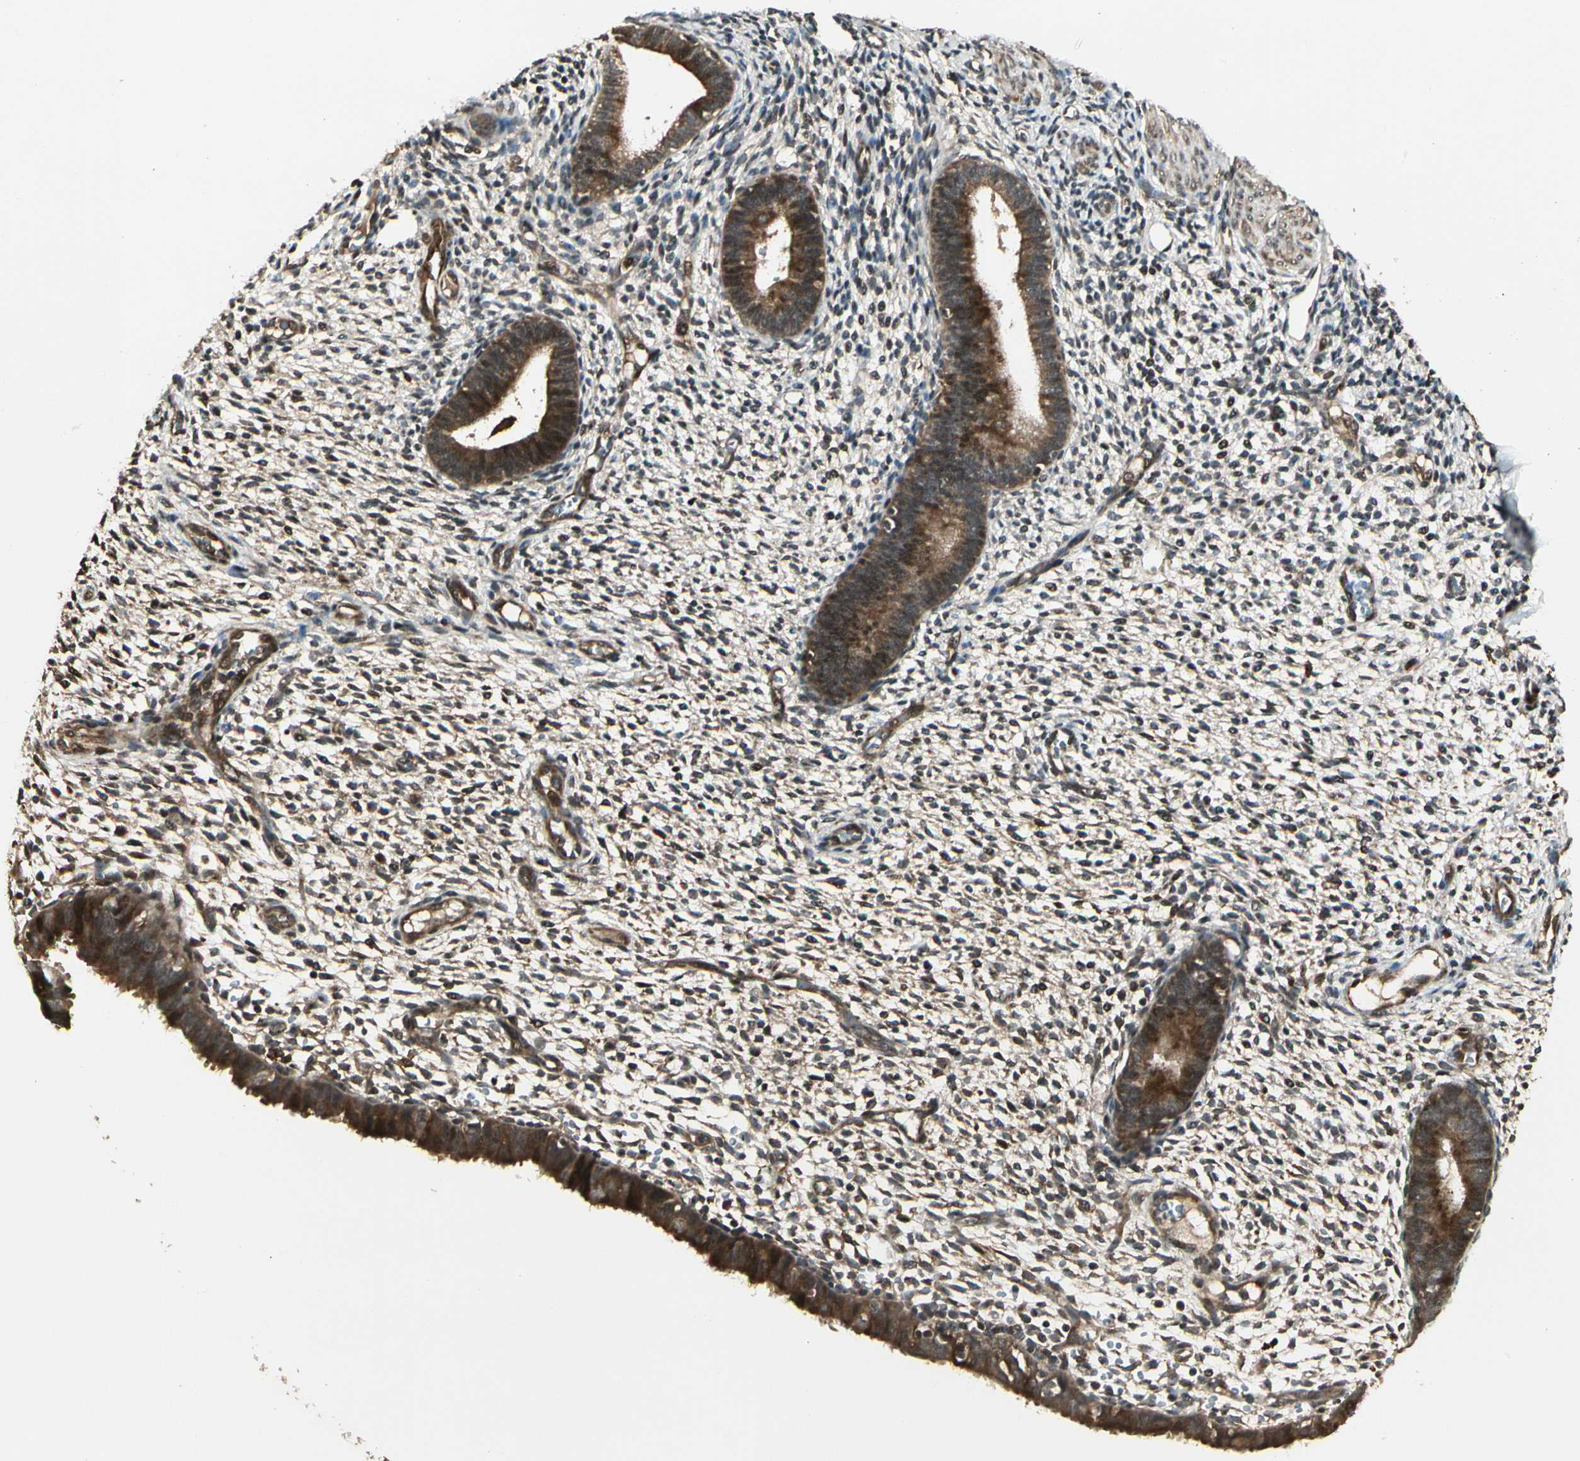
{"staining": {"intensity": "moderate", "quantity": "25%-75%", "location": "cytoplasmic/membranous"}, "tissue": "endometrium", "cell_type": "Cells in endometrial stroma", "image_type": "normal", "snomed": [{"axis": "morphology", "description": "Normal tissue, NOS"}, {"axis": "topography", "description": "Endometrium"}], "caption": "Cells in endometrial stroma exhibit medium levels of moderate cytoplasmic/membranous positivity in about 25%-75% of cells in benign human endometrium.", "gene": "GLUL", "patient": {"sex": "female", "age": 61}}